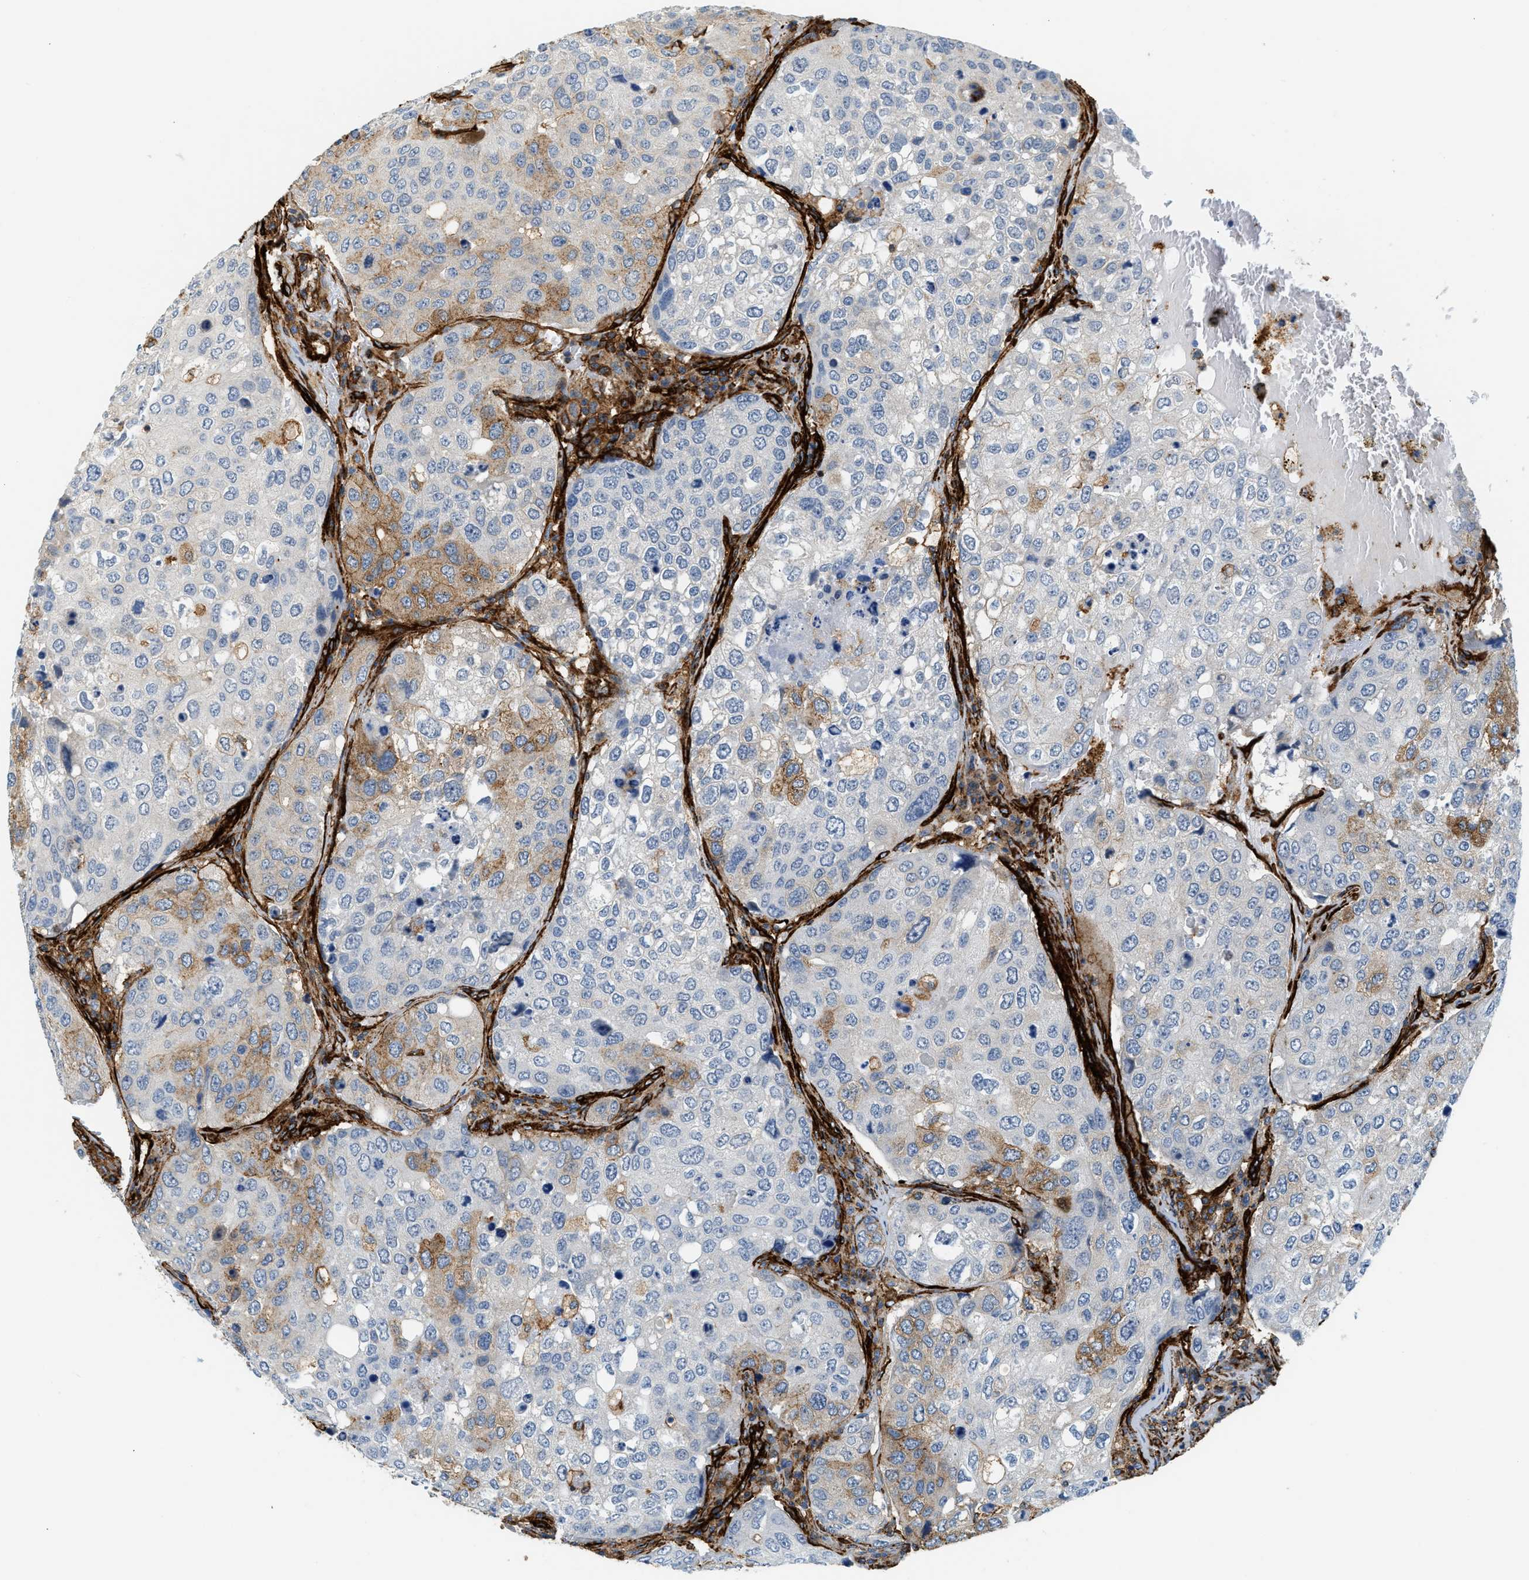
{"staining": {"intensity": "negative", "quantity": "none", "location": "none"}, "tissue": "urothelial cancer", "cell_type": "Tumor cells", "image_type": "cancer", "snomed": [{"axis": "morphology", "description": "Urothelial carcinoma, High grade"}, {"axis": "topography", "description": "Lymph node"}, {"axis": "topography", "description": "Urinary bladder"}], "caption": "This is an immunohistochemistry histopathology image of human urothelial cancer. There is no expression in tumor cells.", "gene": "HIP1", "patient": {"sex": "male", "age": 51}}